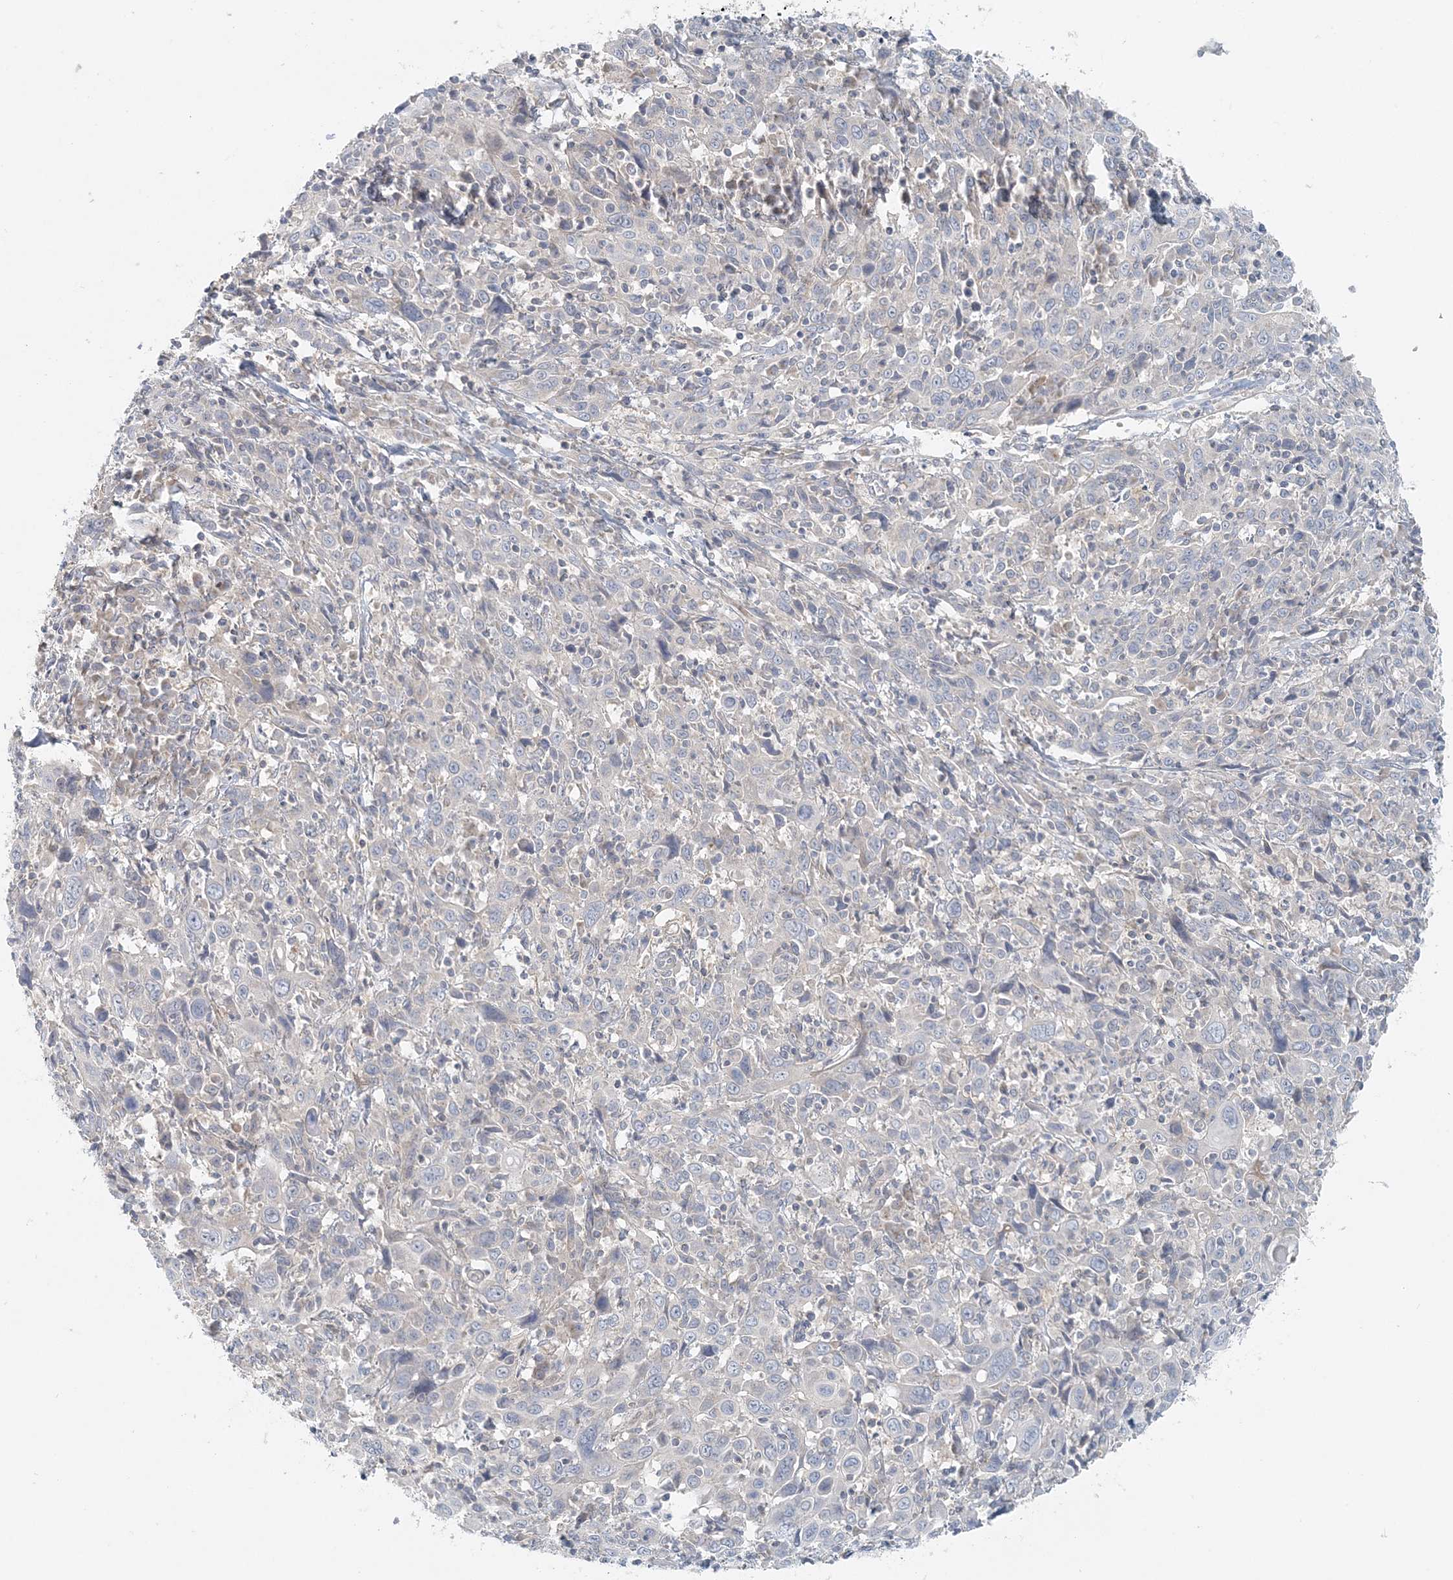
{"staining": {"intensity": "negative", "quantity": "none", "location": "none"}, "tissue": "cervical cancer", "cell_type": "Tumor cells", "image_type": "cancer", "snomed": [{"axis": "morphology", "description": "Squamous cell carcinoma, NOS"}, {"axis": "topography", "description": "Cervix"}], "caption": "High power microscopy image of an immunohistochemistry (IHC) photomicrograph of cervical cancer (squamous cell carcinoma), revealing no significant staining in tumor cells. (DAB (3,3'-diaminobenzidine) IHC, high magnification).", "gene": "NAA11", "patient": {"sex": "female", "age": 46}}